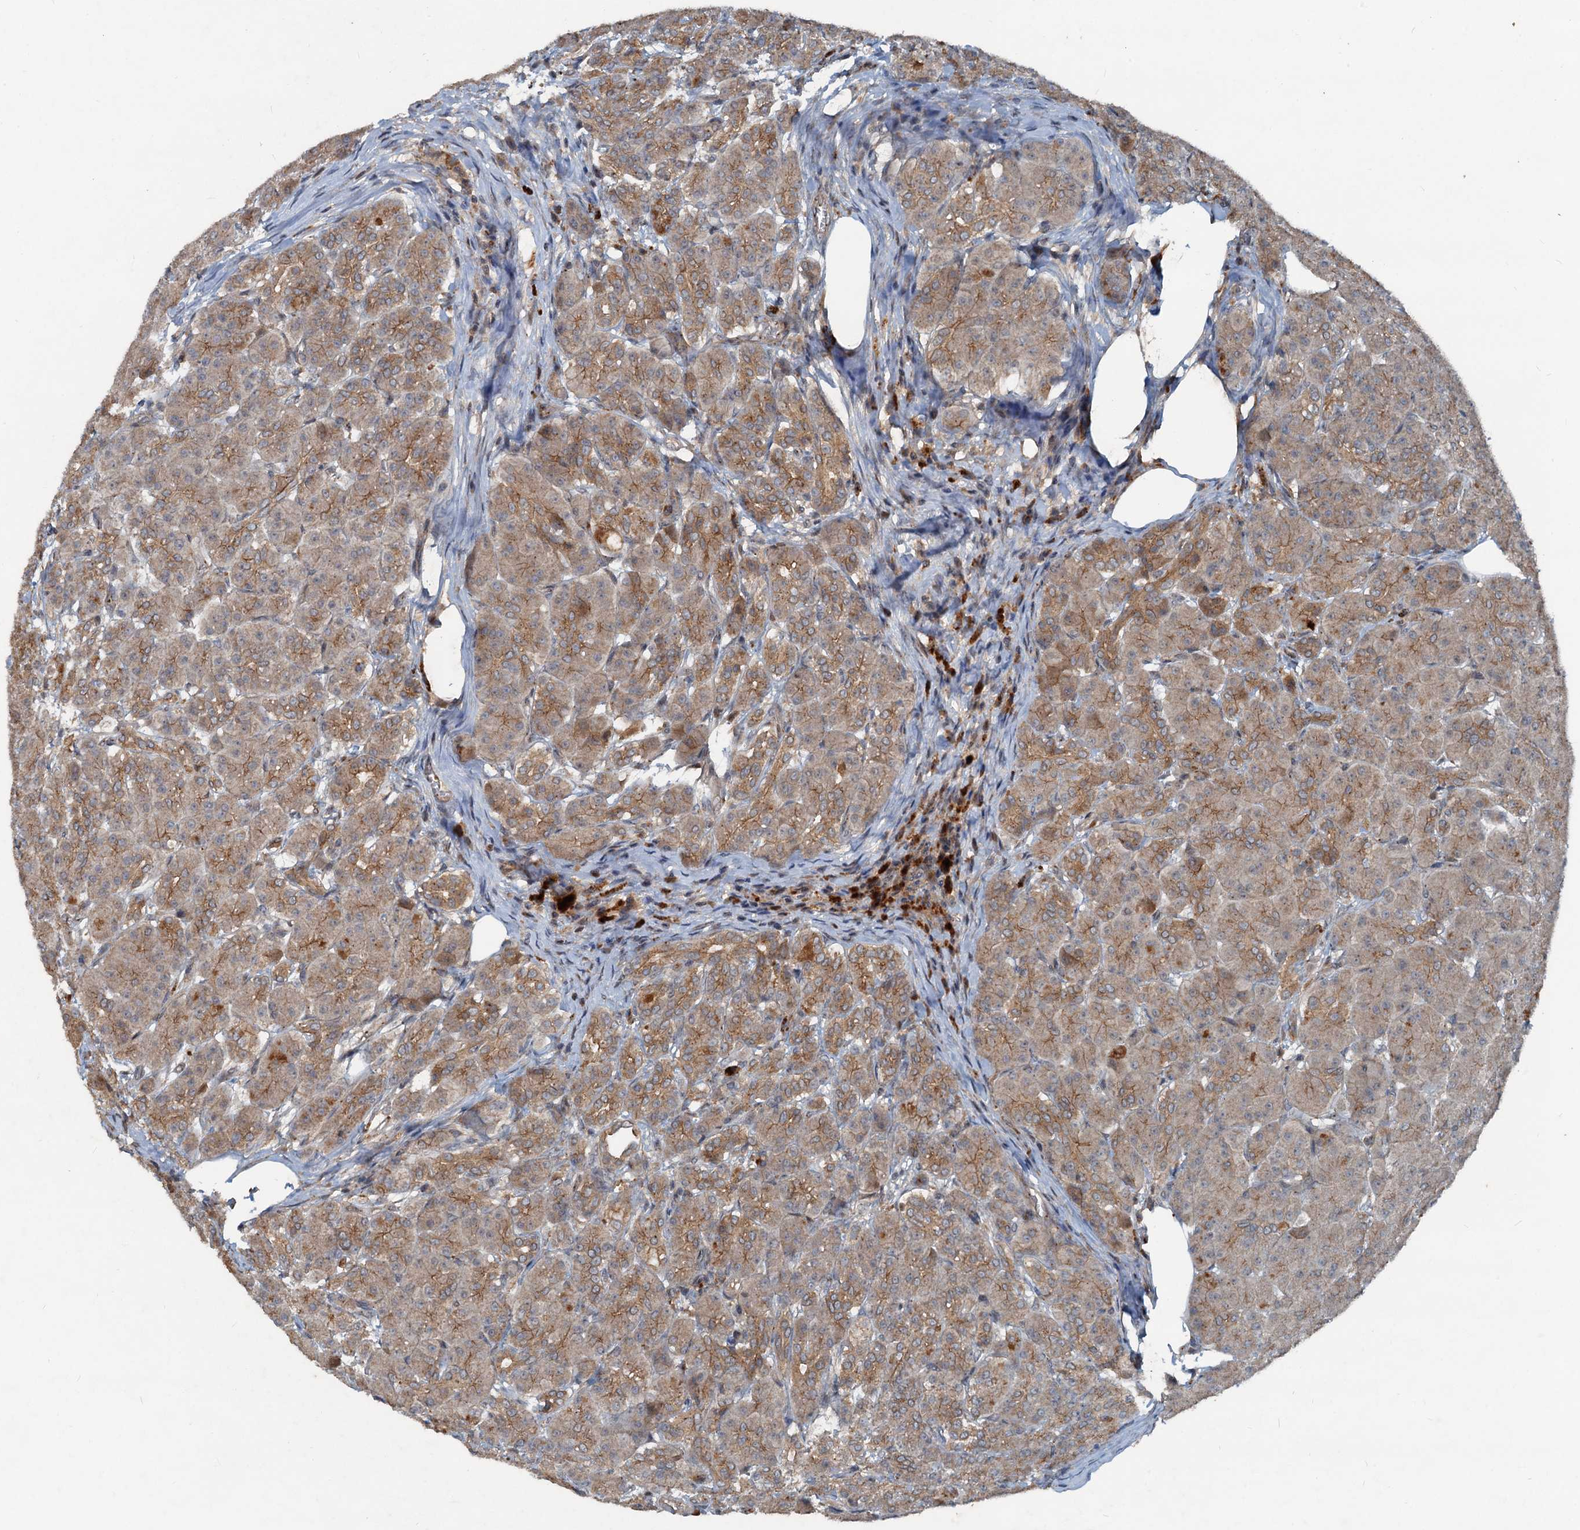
{"staining": {"intensity": "moderate", "quantity": ">75%", "location": "cytoplasmic/membranous"}, "tissue": "pancreas", "cell_type": "Exocrine glandular cells", "image_type": "normal", "snomed": [{"axis": "morphology", "description": "Normal tissue, NOS"}, {"axis": "topography", "description": "Pancreas"}], "caption": "An IHC image of normal tissue is shown. Protein staining in brown highlights moderate cytoplasmic/membranous positivity in pancreas within exocrine glandular cells.", "gene": "CEP68", "patient": {"sex": "male", "age": 63}}